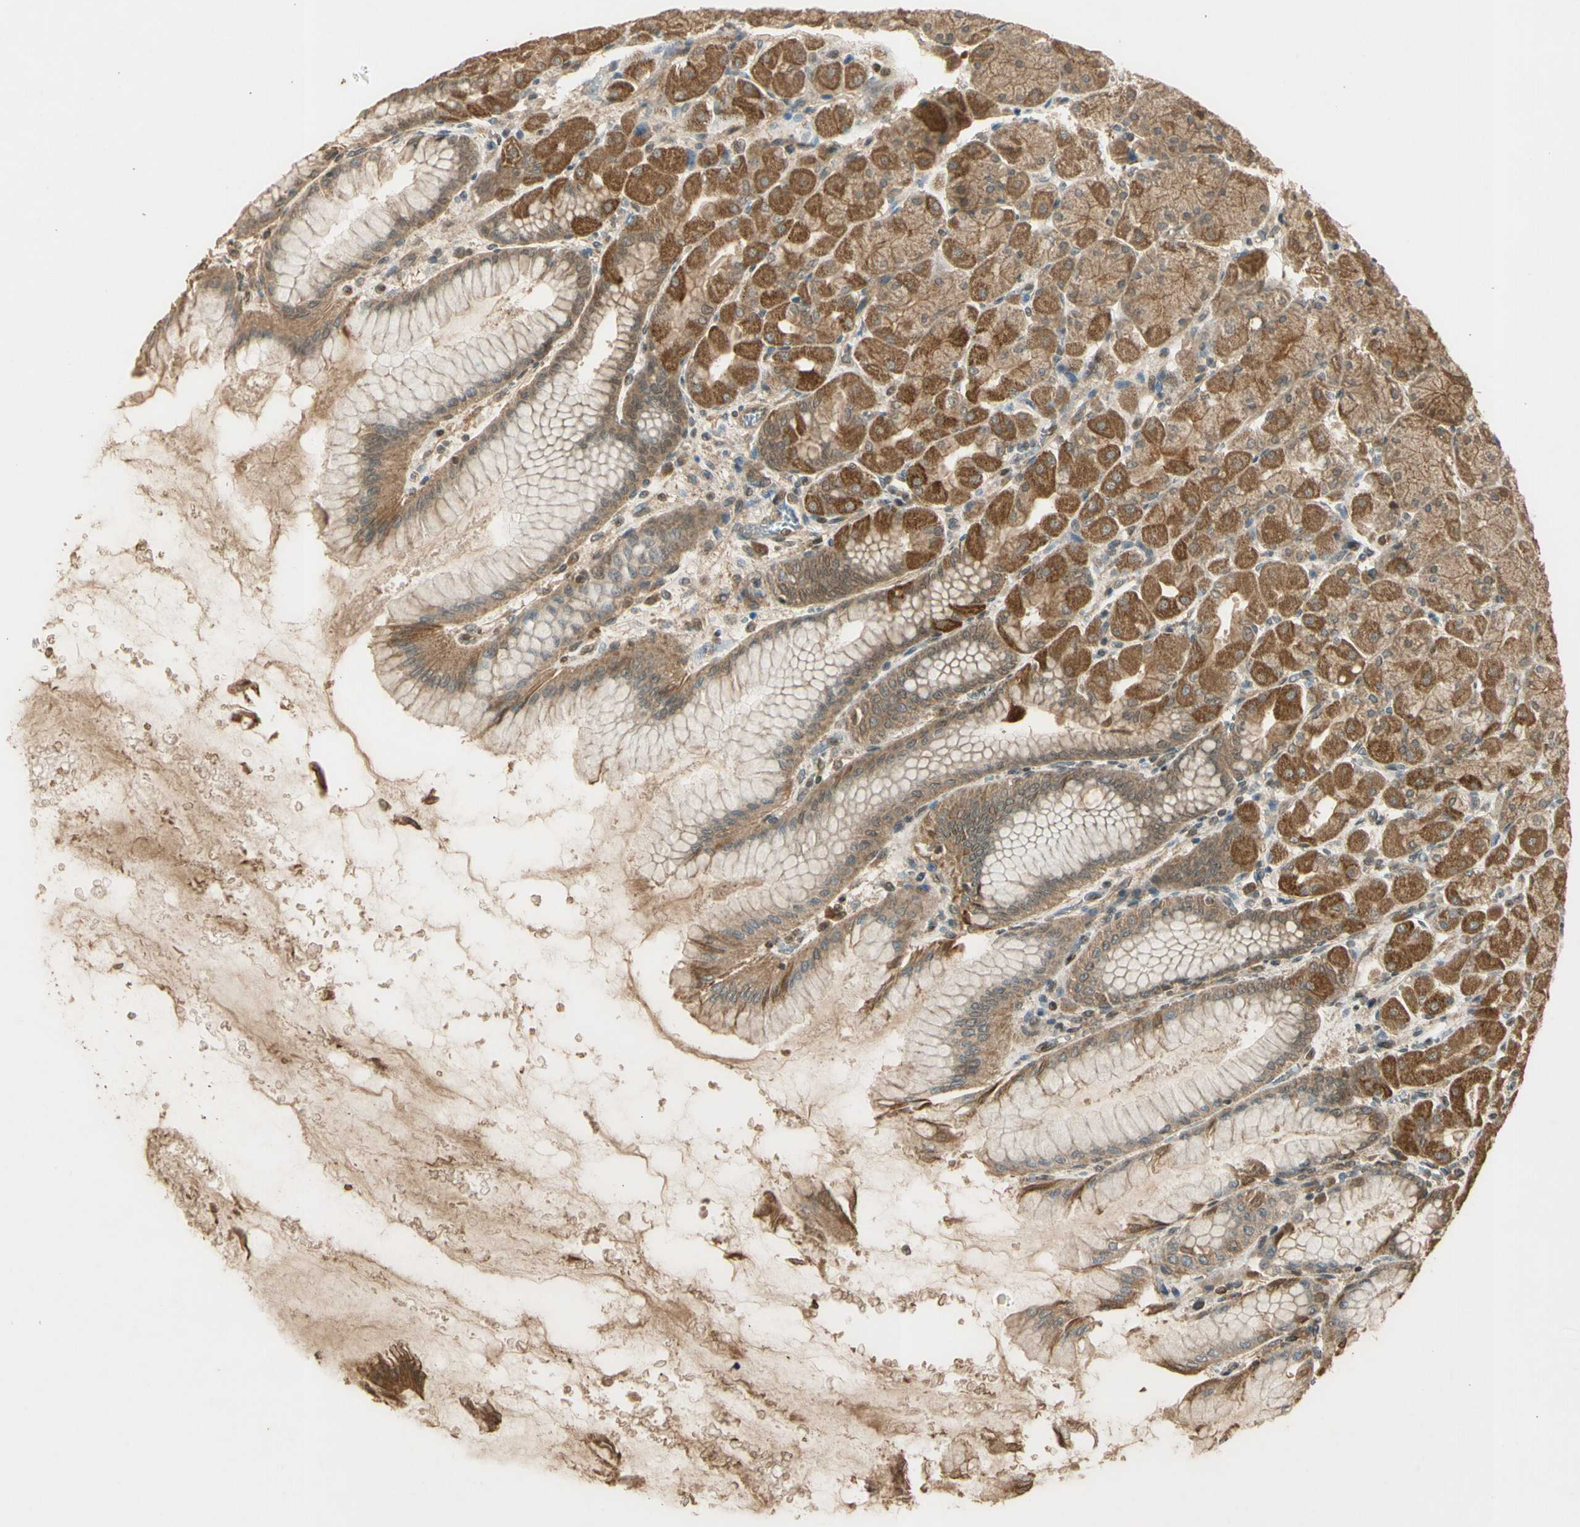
{"staining": {"intensity": "moderate", "quantity": "25%-75%", "location": "cytoplasmic/membranous"}, "tissue": "stomach", "cell_type": "Glandular cells", "image_type": "normal", "snomed": [{"axis": "morphology", "description": "Normal tissue, NOS"}, {"axis": "topography", "description": "Stomach, upper"}], "caption": "The histopathology image exhibits staining of unremarkable stomach, revealing moderate cytoplasmic/membranous protein staining (brown color) within glandular cells. Immunohistochemistry stains the protein of interest in brown and the nuclei are stained blue.", "gene": "GMEB2", "patient": {"sex": "female", "age": 56}}